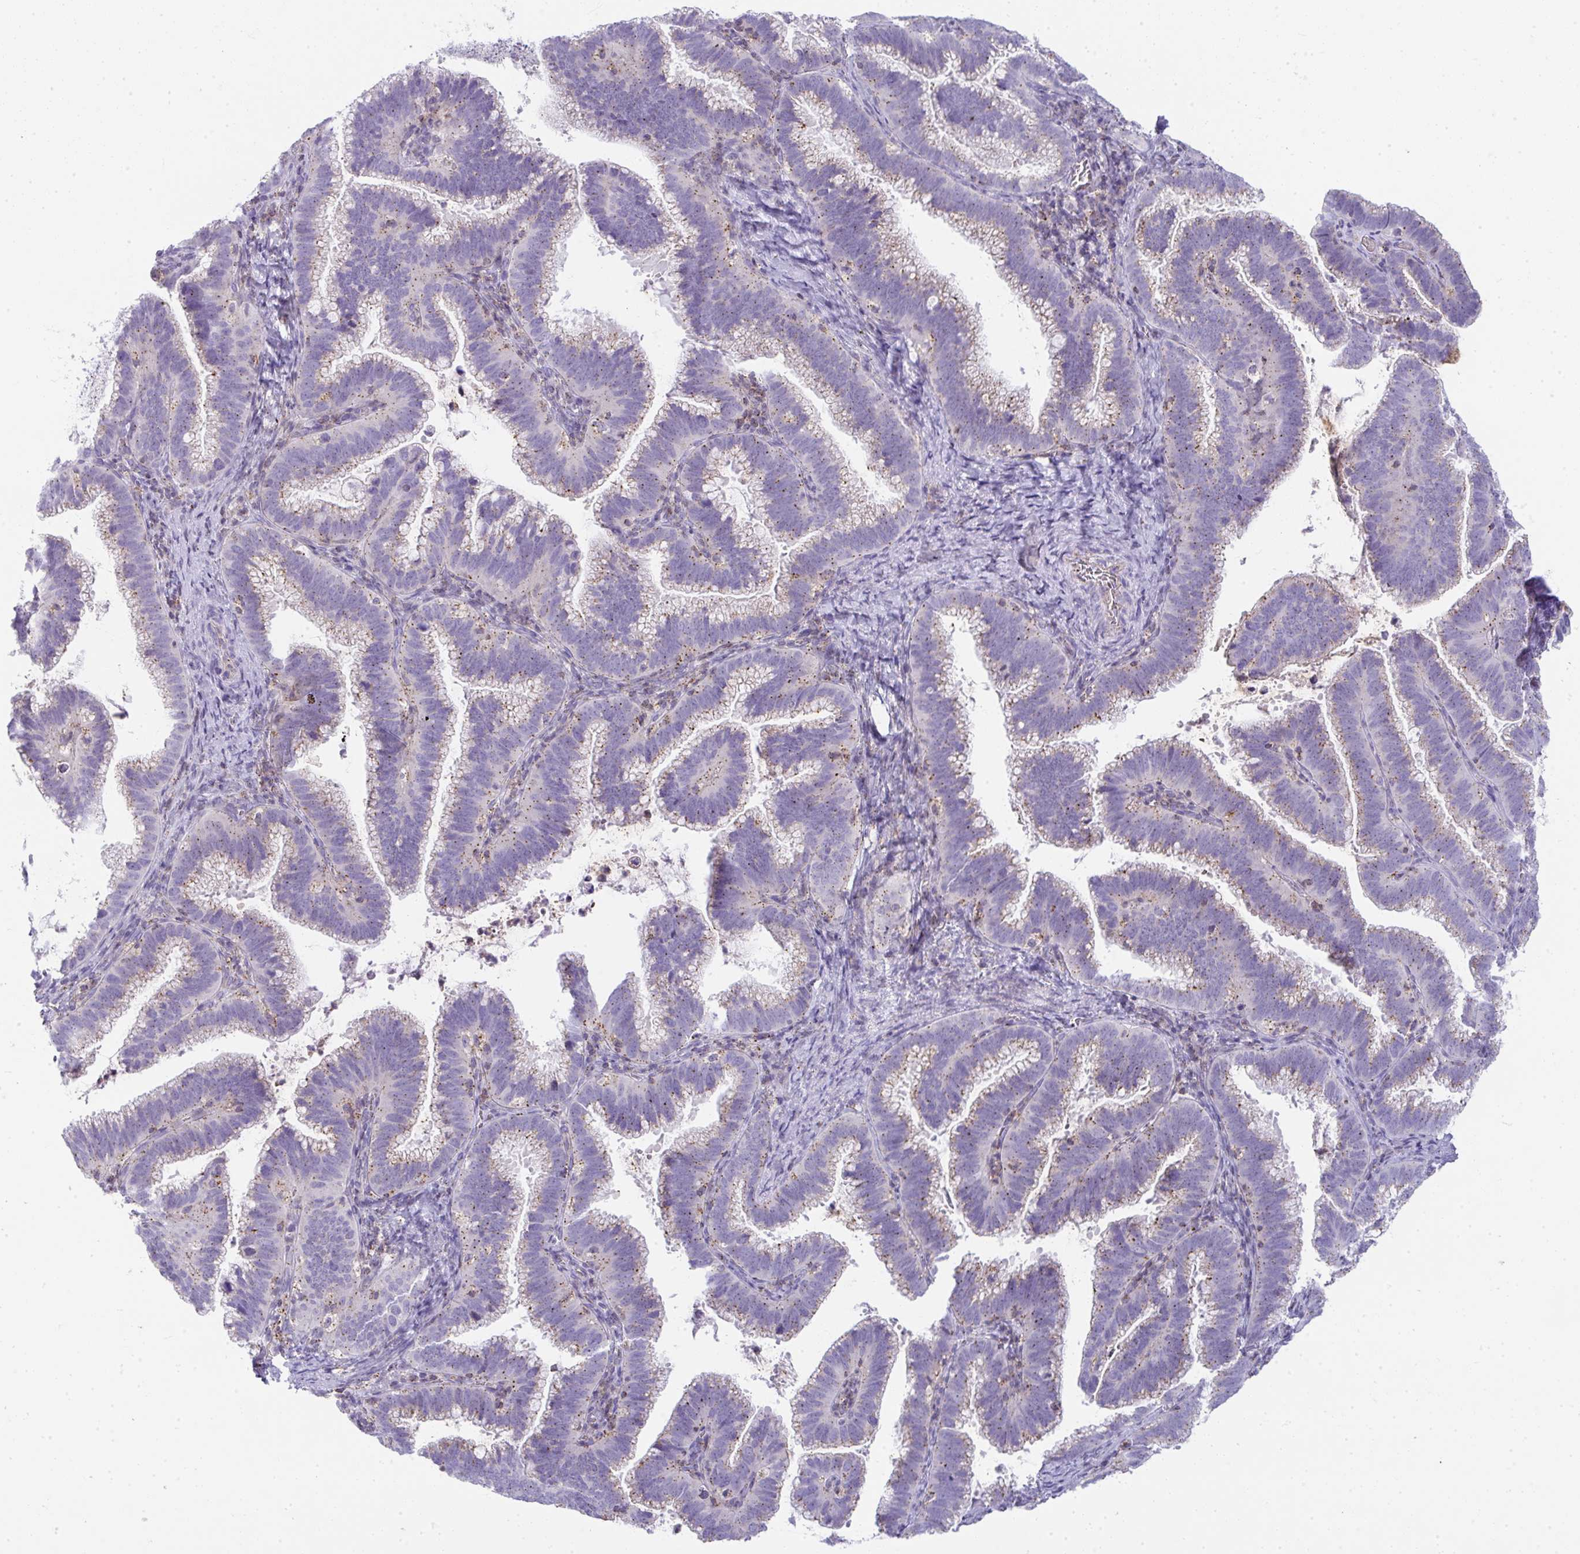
{"staining": {"intensity": "weak", "quantity": "25%-75%", "location": "cytoplasmic/membranous"}, "tissue": "cervical cancer", "cell_type": "Tumor cells", "image_type": "cancer", "snomed": [{"axis": "morphology", "description": "Adenocarcinoma, NOS"}, {"axis": "topography", "description": "Cervix"}], "caption": "Brown immunohistochemical staining in adenocarcinoma (cervical) demonstrates weak cytoplasmic/membranous staining in approximately 25%-75% of tumor cells.", "gene": "VPS4B", "patient": {"sex": "female", "age": 61}}